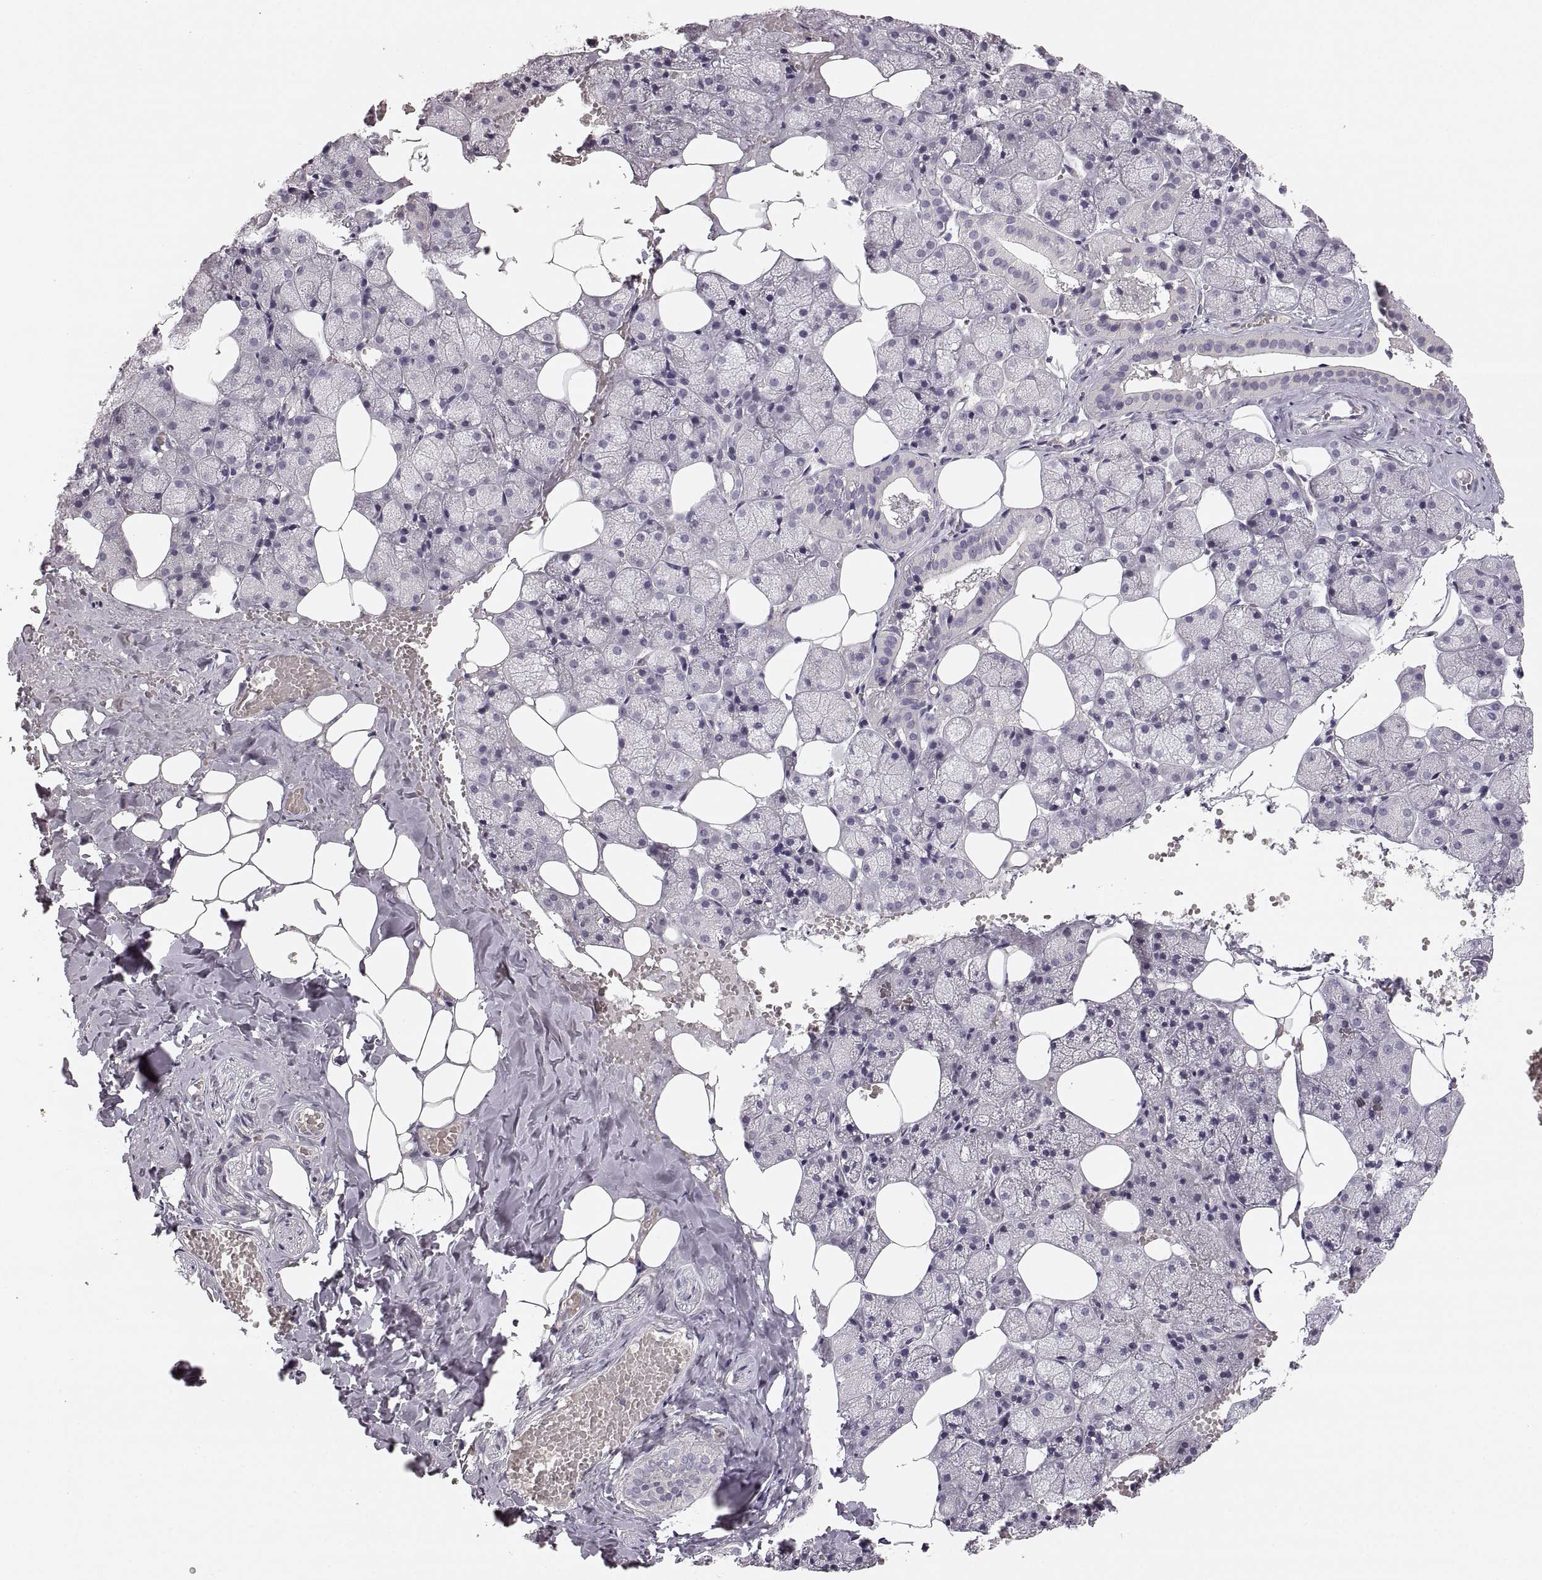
{"staining": {"intensity": "negative", "quantity": "none", "location": "none"}, "tissue": "salivary gland", "cell_type": "Glandular cells", "image_type": "normal", "snomed": [{"axis": "morphology", "description": "Normal tissue, NOS"}, {"axis": "topography", "description": "Salivary gland"}], "caption": "Immunohistochemistry (IHC) image of normal human salivary gland stained for a protein (brown), which shows no staining in glandular cells.", "gene": "RUNDC3A", "patient": {"sex": "male", "age": 38}}